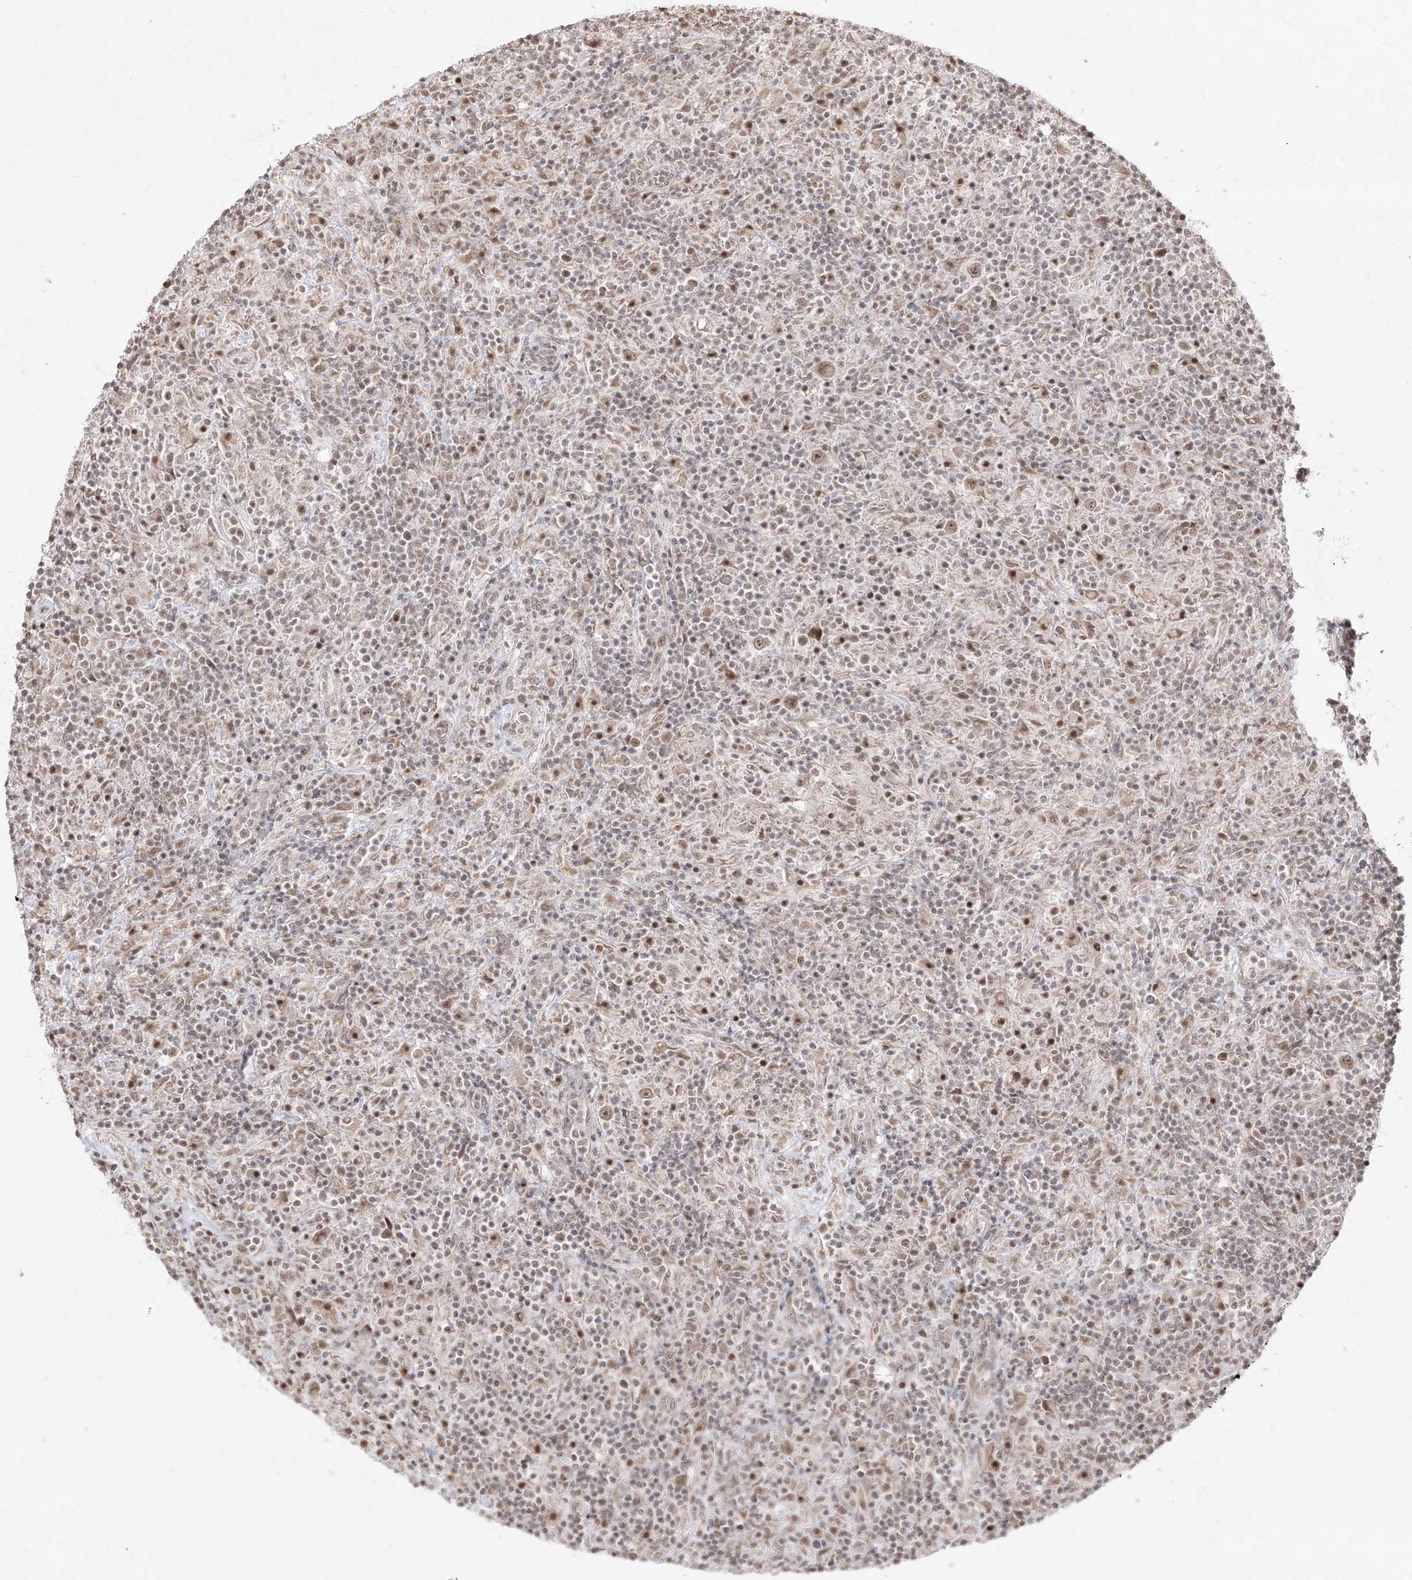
{"staining": {"intensity": "weak", "quantity": ">75%", "location": "nuclear"}, "tissue": "lymphoma", "cell_type": "Tumor cells", "image_type": "cancer", "snomed": [{"axis": "morphology", "description": "Hodgkin's disease, NOS"}, {"axis": "topography", "description": "Lymph node"}], "caption": "Immunohistochemical staining of human lymphoma shows weak nuclear protein positivity in approximately >75% of tumor cells.", "gene": "SNRNP27", "patient": {"sex": "male", "age": 70}}